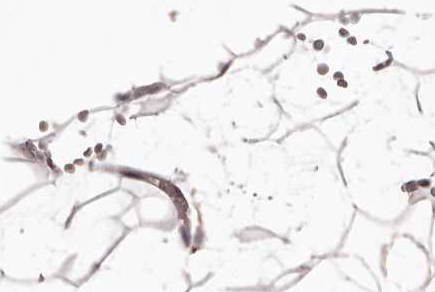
{"staining": {"intensity": "weak", "quantity": ">75%", "location": "cytoplasmic/membranous,nuclear"}, "tissue": "adipose tissue", "cell_type": "Adipocytes", "image_type": "normal", "snomed": [{"axis": "morphology", "description": "Normal tissue, NOS"}, {"axis": "topography", "description": "Breast"}], "caption": "Adipocytes display low levels of weak cytoplasmic/membranous,nuclear expression in about >75% of cells in unremarkable adipose tissue. (DAB IHC with brightfield microscopy, high magnification).", "gene": "EGR3", "patient": {"sex": "female", "age": 23}}